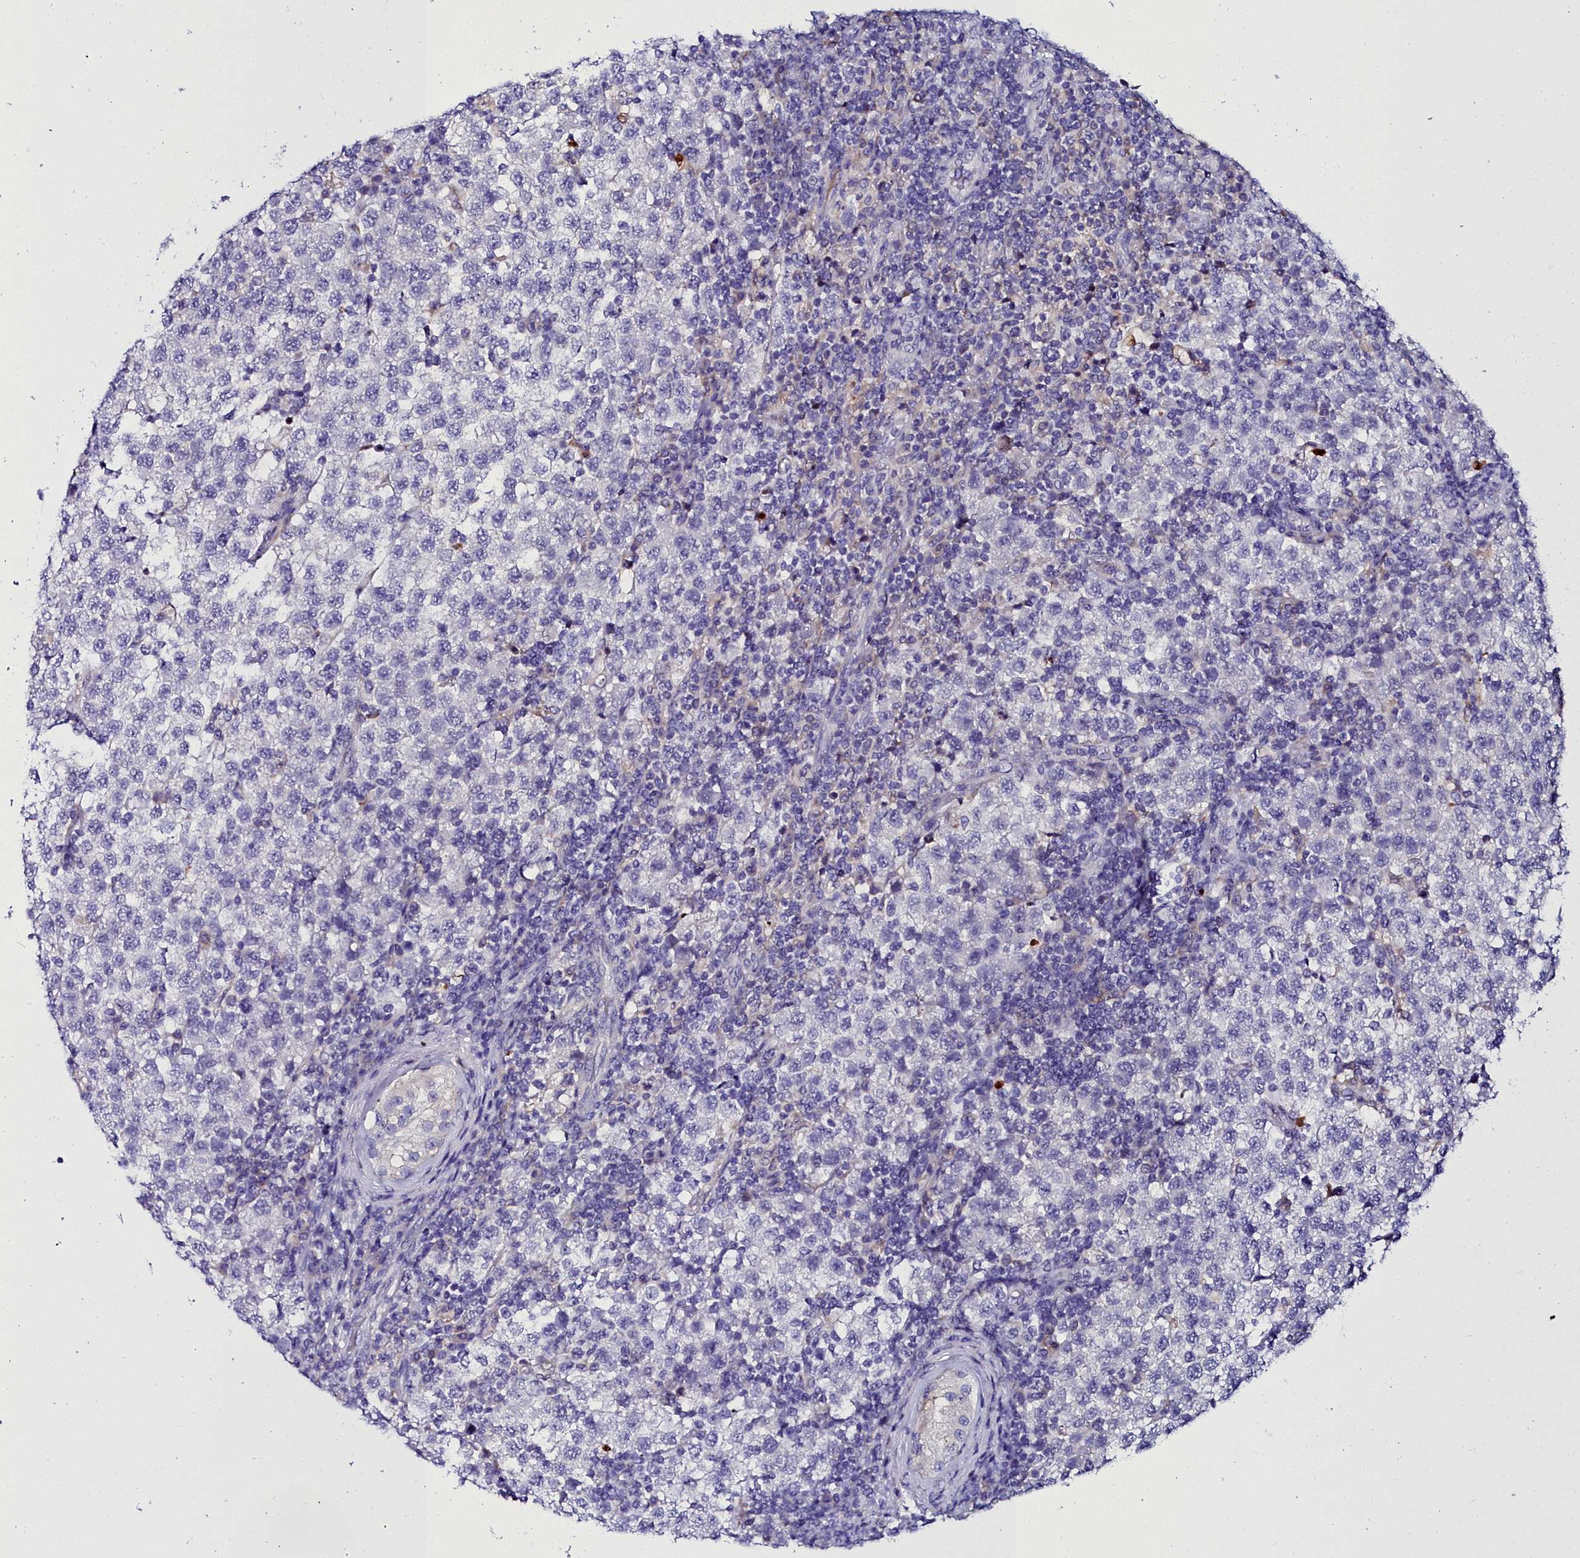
{"staining": {"intensity": "negative", "quantity": "none", "location": "none"}, "tissue": "testis cancer", "cell_type": "Tumor cells", "image_type": "cancer", "snomed": [{"axis": "morphology", "description": "Seminoma, NOS"}, {"axis": "topography", "description": "Testis"}], "caption": "High magnification brightfield microscopy of testis seminoma stained with DAB (3,3'-diaminobenzidine) (brown) and counterstained with hematoxylin (blue): tumor cells show no significant staining.", "gene": "ELAPOR2", "patient": {"sex": "male", "age": 34}}